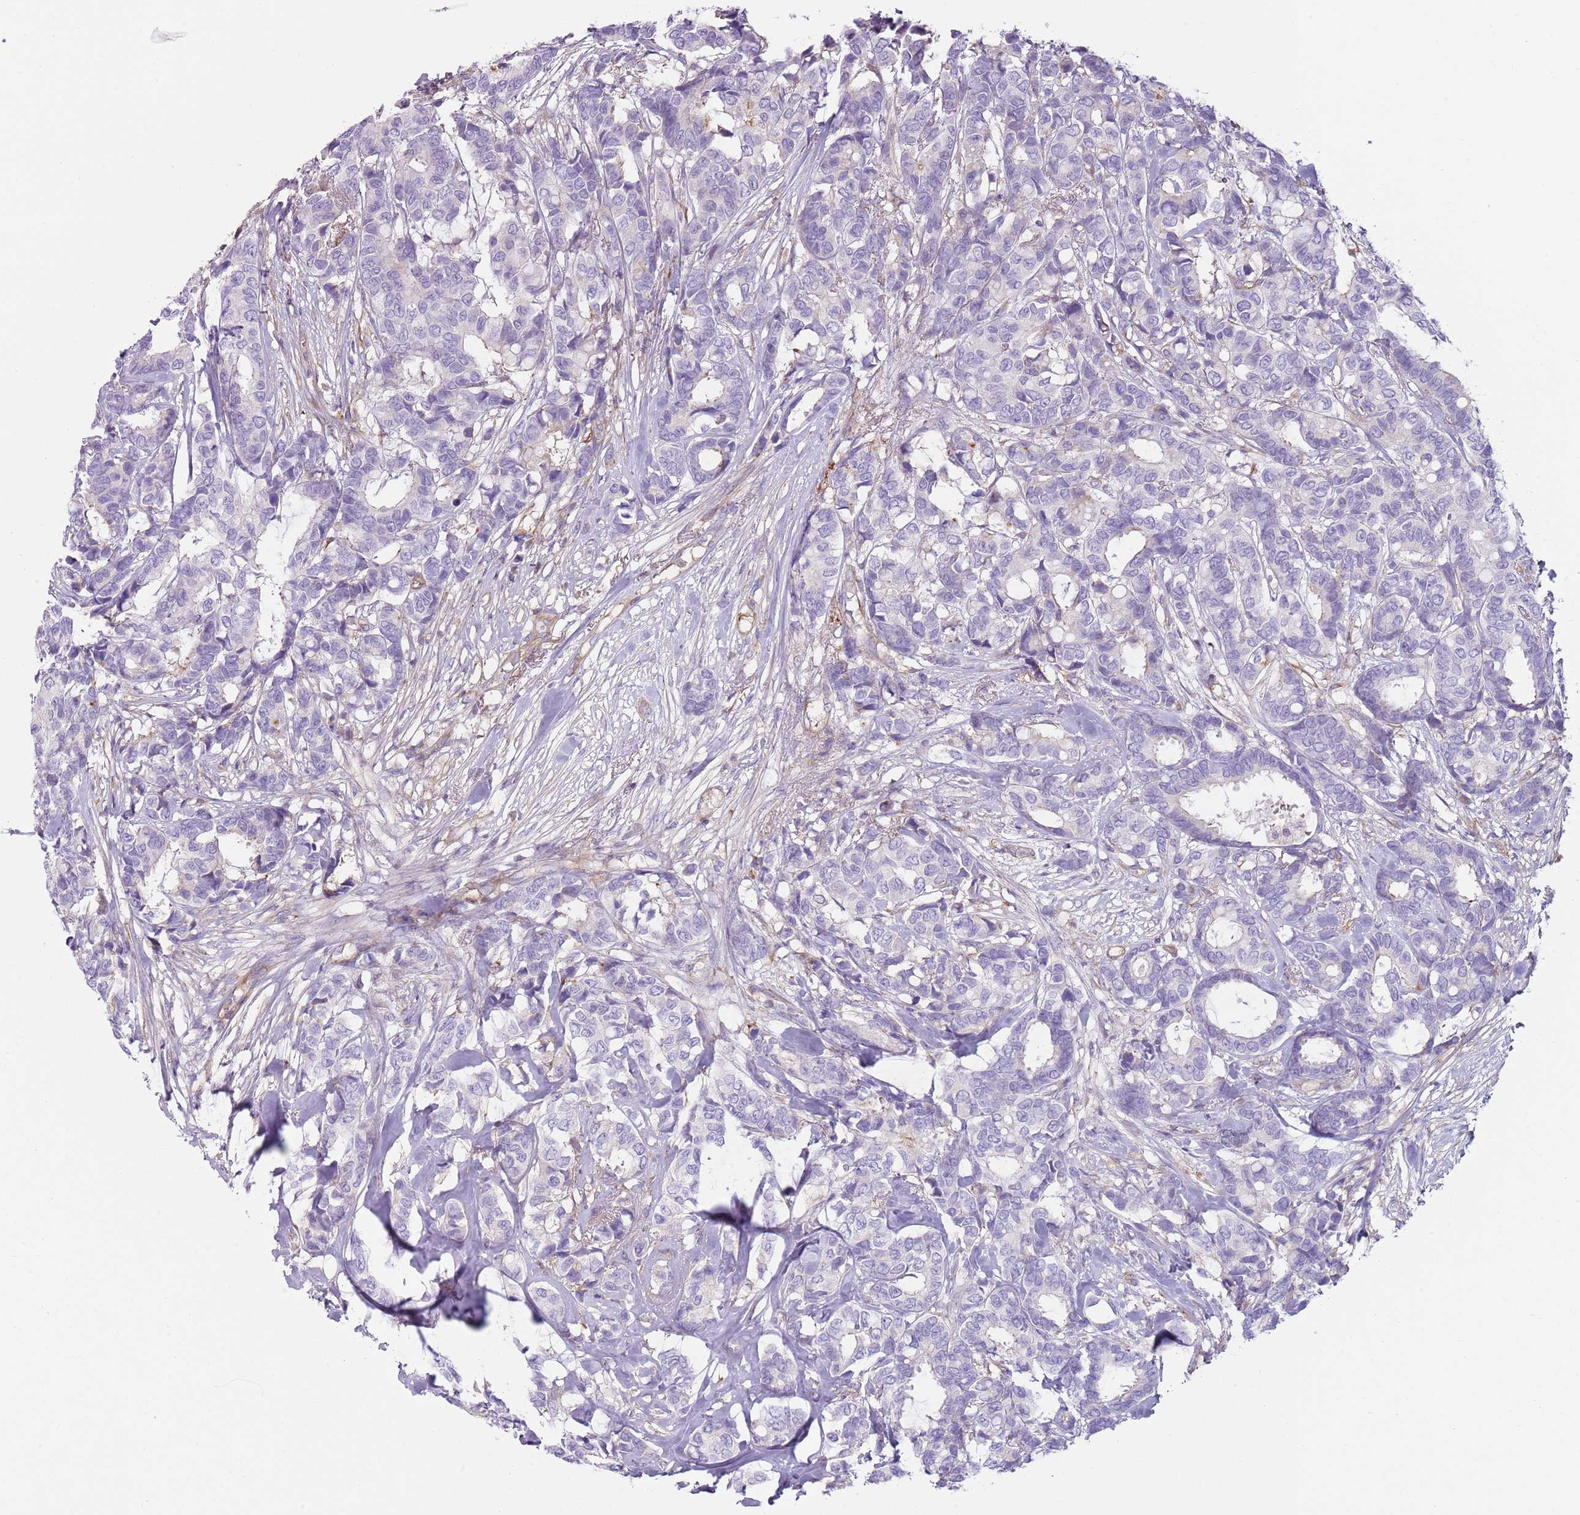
{"staining": {"intensity": "negative", "quantity": "none", "location": "none"}, "tissue": "breast cancer", "cell_type": "Tumor cells", "image_type": "cancer", "snomed": [{"axis": "morphology", "description": "Duct carcinoma"}, {"axis": "topography", "description": "Breast"}], "caption": "The immunohistochemistry micrograph has no significant positivity in tumor cells of breast cancer tissue. (DAB immunohistochemistry with hematoxylin counter stain).", "gene": "GNAI3", "patient": {"sex": "female", "age": 87}}